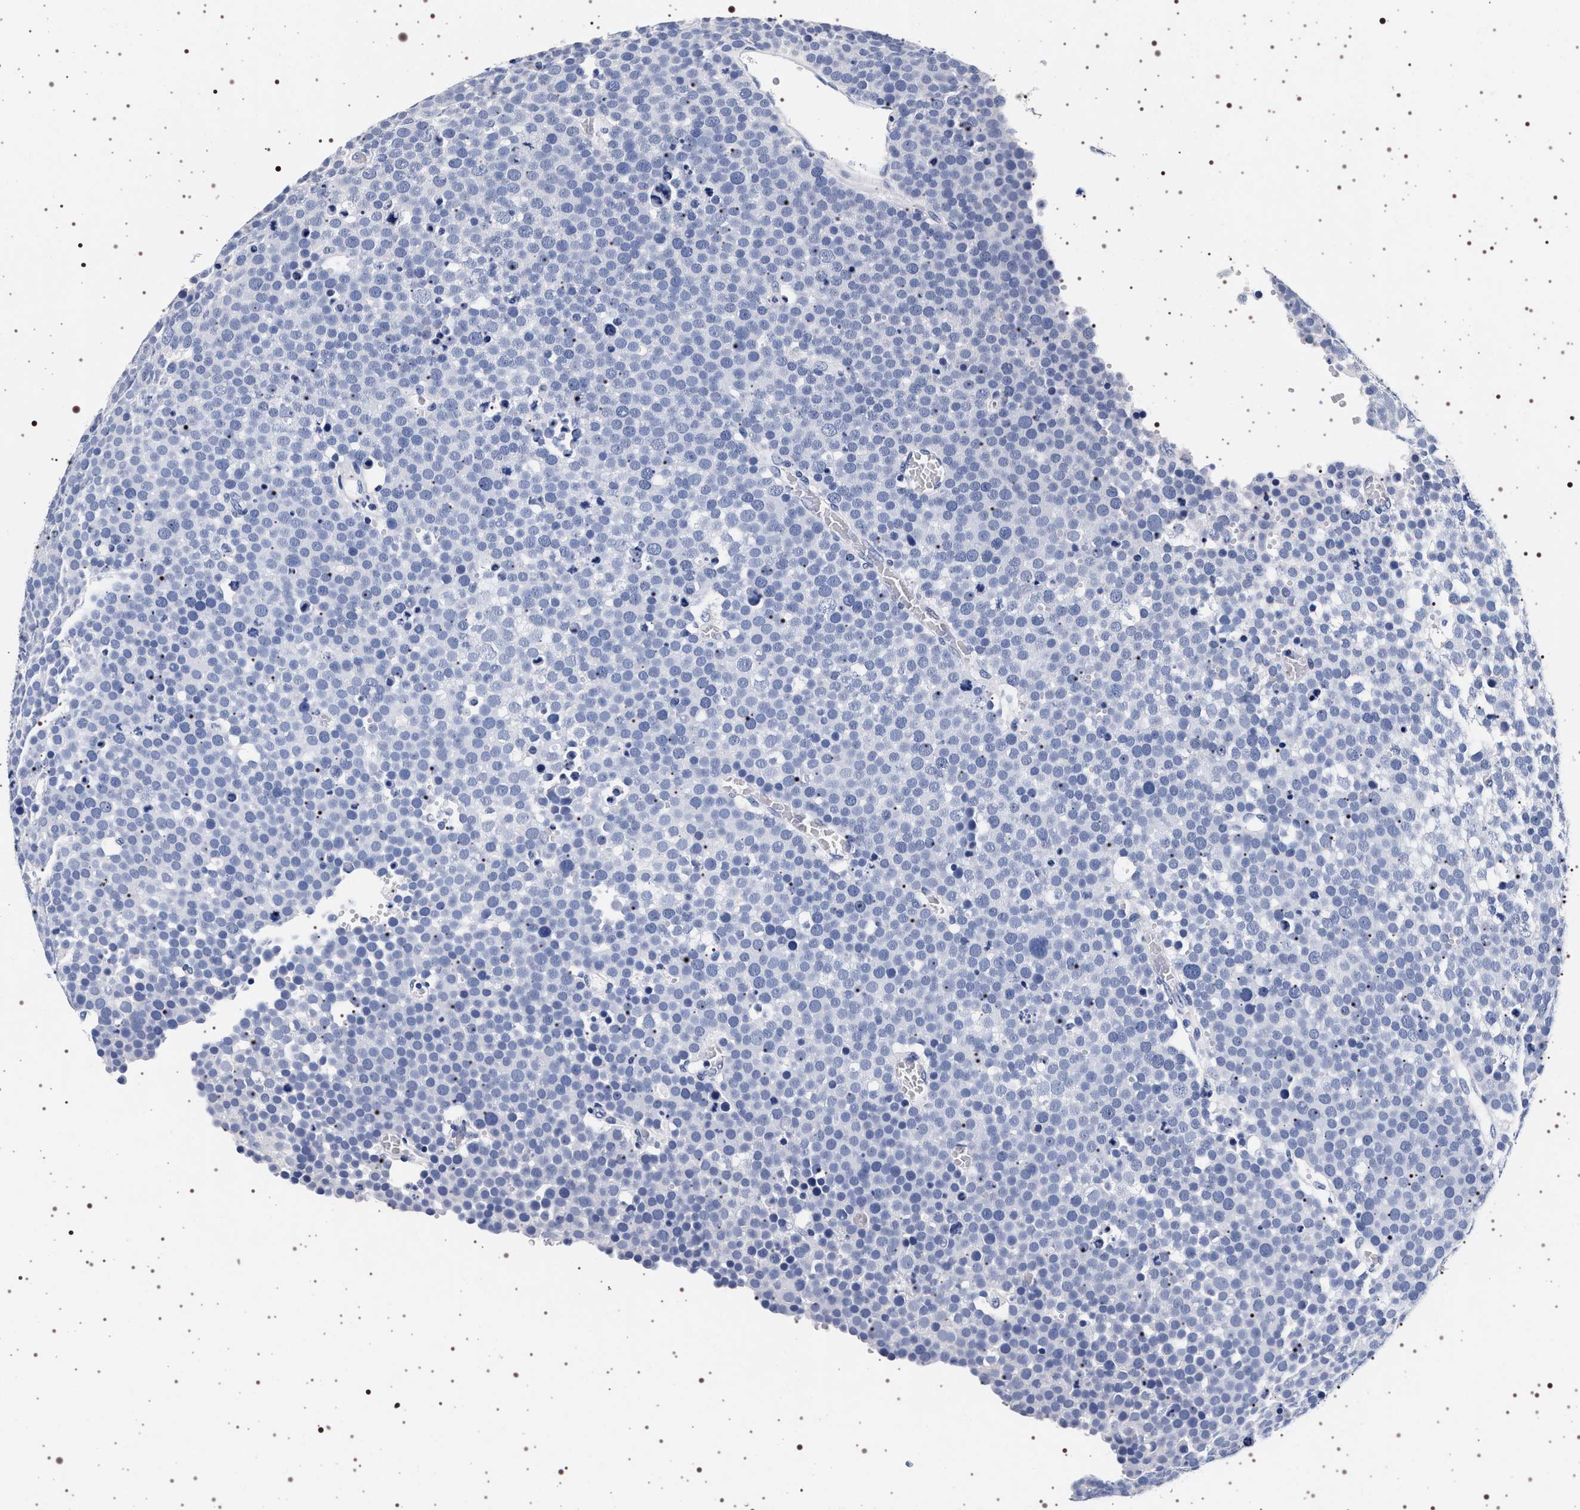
{"staining": {"intensity": "negative", "quantity": "none", "location": "none"}, "tissue": "testis cancer", "cell_type": "Tumor cells", "image_type": "cancer", "snomed": [{"axis": "morphology", "description": "Seminoma, NOS"}, {"axis": "topography", "description": "Testis"}], "caption": "Immunohistochemical staining of testis seminoma reveals no significant expression in tumor cells.", "gene": "SYN1", "patient": {"sex": "male", "age": 71}}